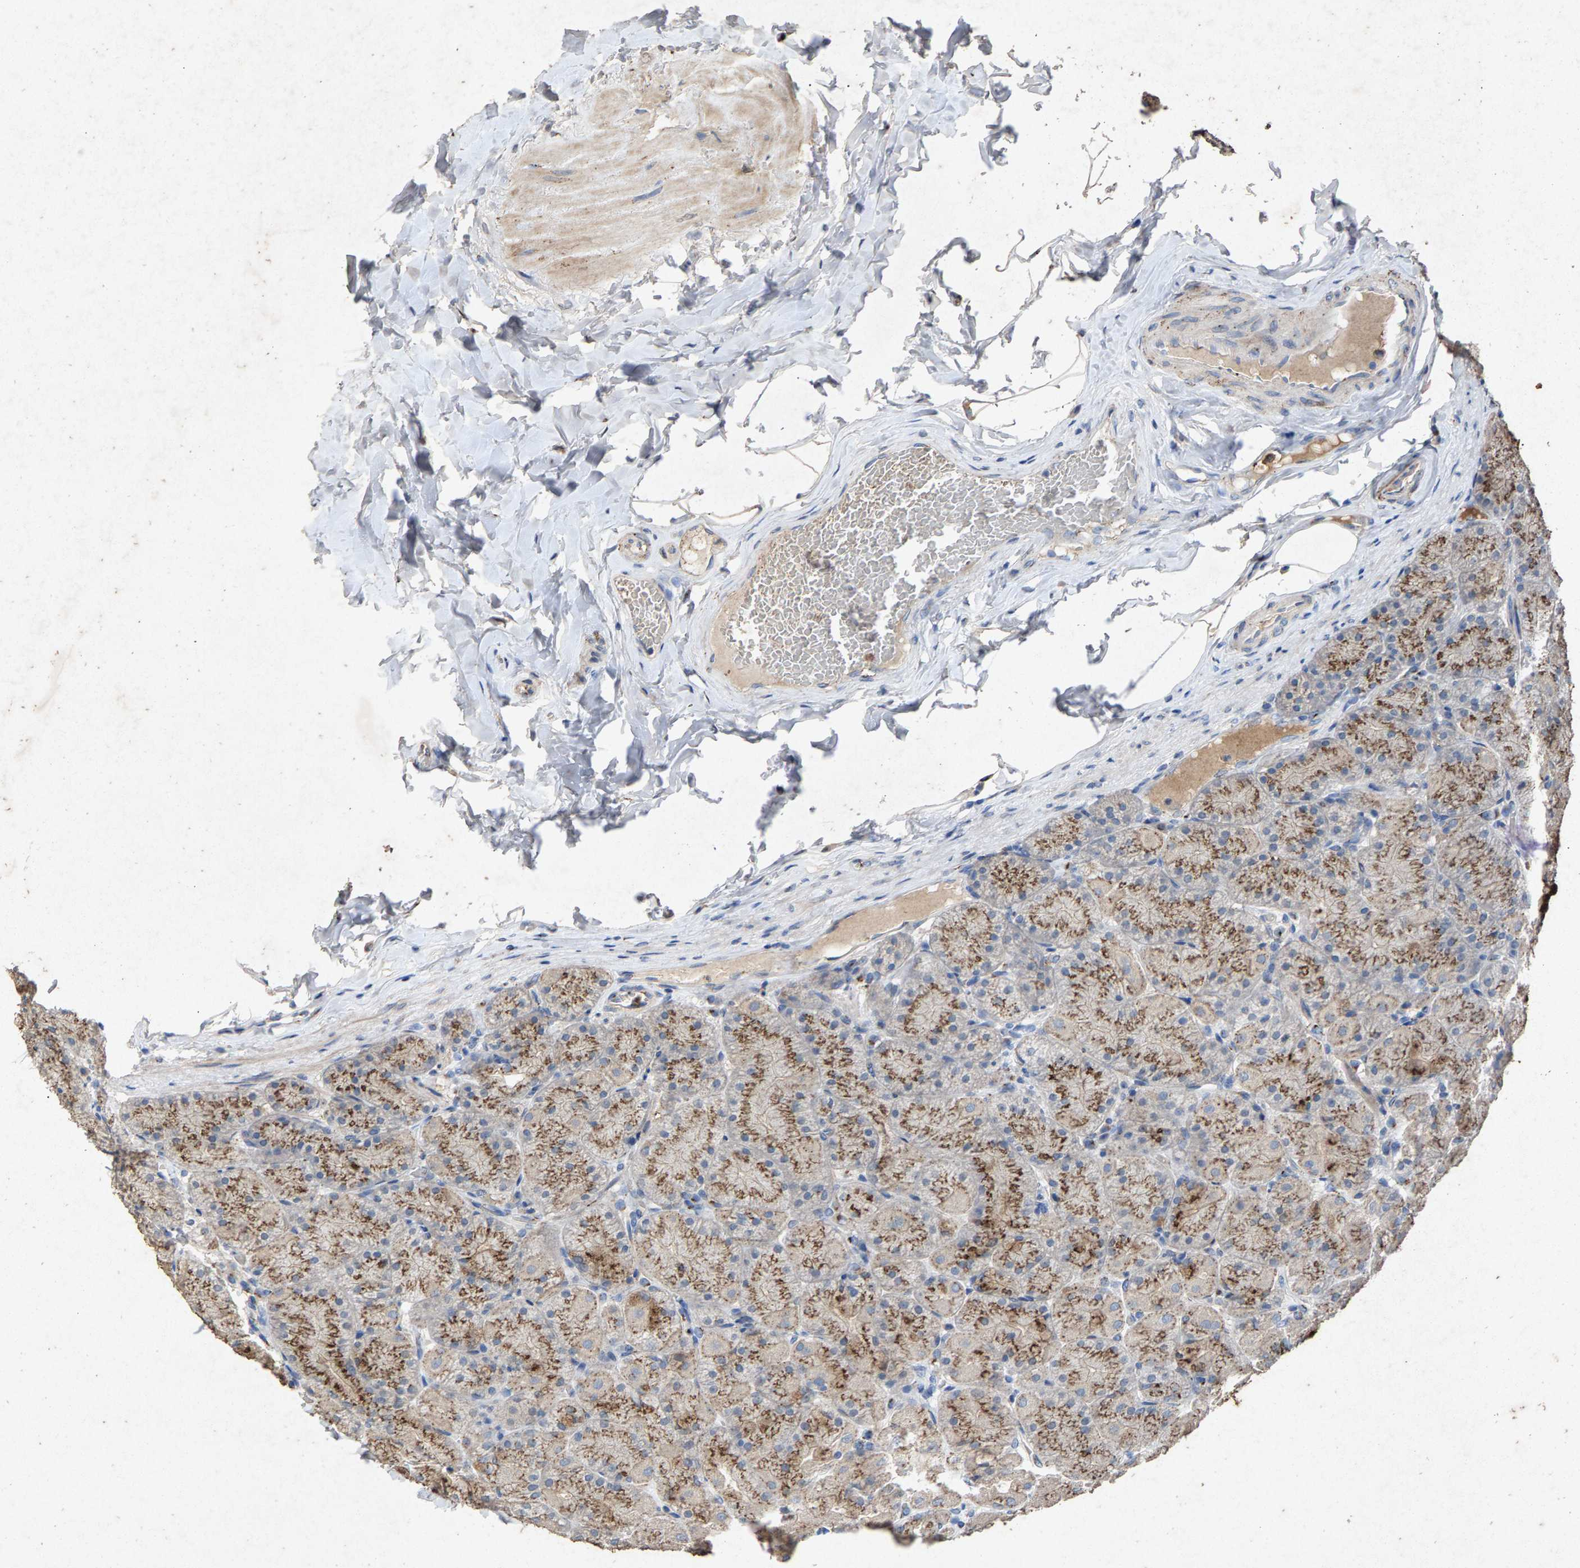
{"staining": {"intensity": "strong", "quantity": ">75%", "location": "cytoplasmic/membranous"}, "tissue": "stomach", "cell_type": "Glandular cells", "image_type": "normal", "snomed": [{"axis": "morphology", "description": "Normal tissue, NOS"}, {"axis": "topography", "description": "Stomach, upper"}], "caption": "Immunohistochemistry (IHC) of unremarkable stomach demonstrates high levels of strong cytoplasmic/membranous expression in about >75% of glandular cells.", "gene": "MAN2A1", "patient": {"sex": "female", "age": 56}}